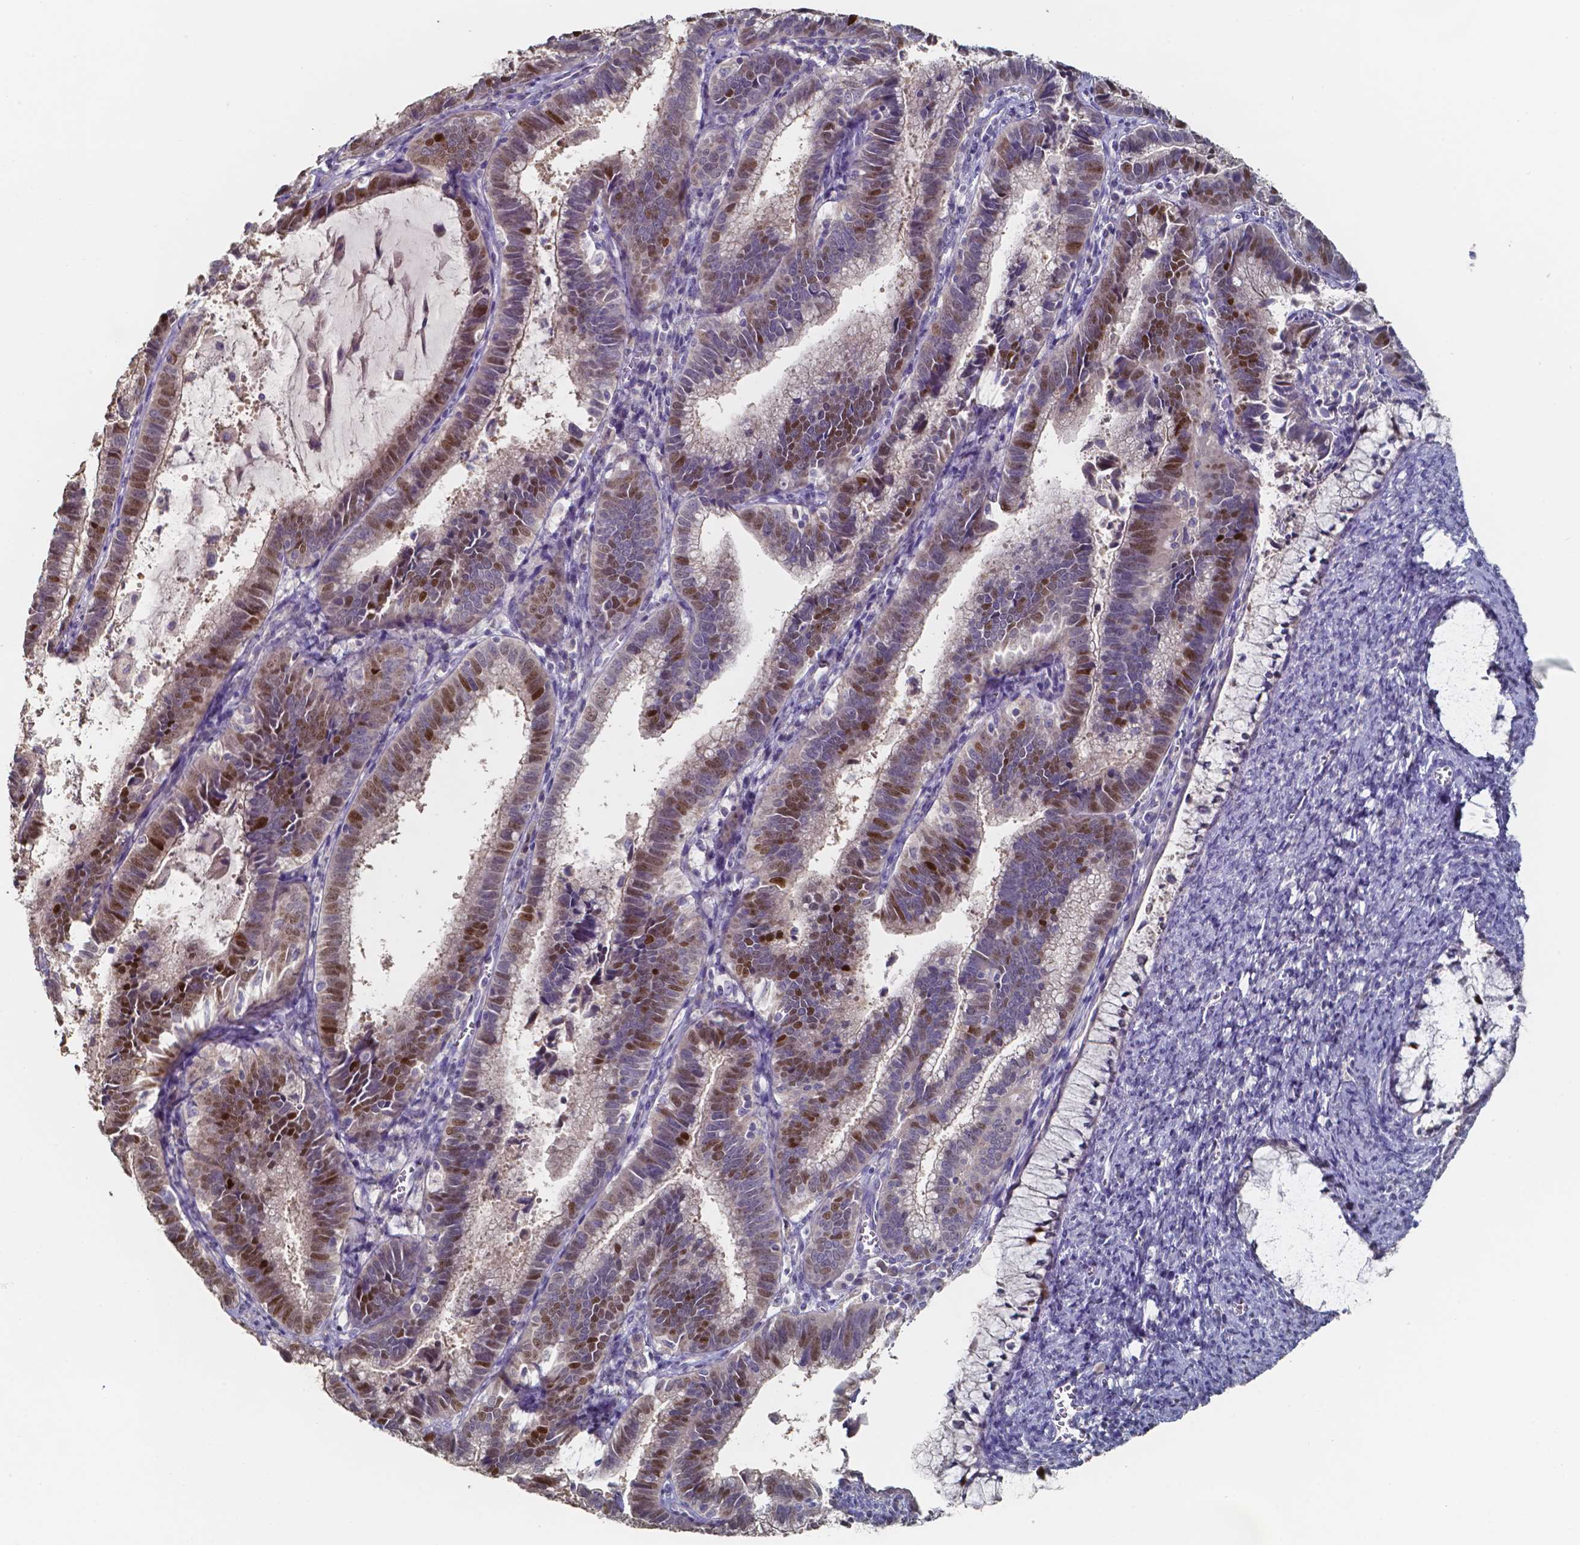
{"staining": {"intensity": "strong", "quantity": "25%-75%", "location": "nuclear"}, "tissue": "cervical cancer", "cell_type": "Tumor cells", "image_type": "cancer", "snomed": [{"axis": "morphology", "description": "Adenocarcinoma, NOS"}, {"axis": "topography", "description": "Cervix"}], "caption": "Immunohistochemical staining of human adenocarcinoma (cervical) exhibits high levels of strong nuclear staining in approximately 25%-75% of tumor cells.", "gene": "FOXJ1", "patient": {"sex": "female", "age": 61}}